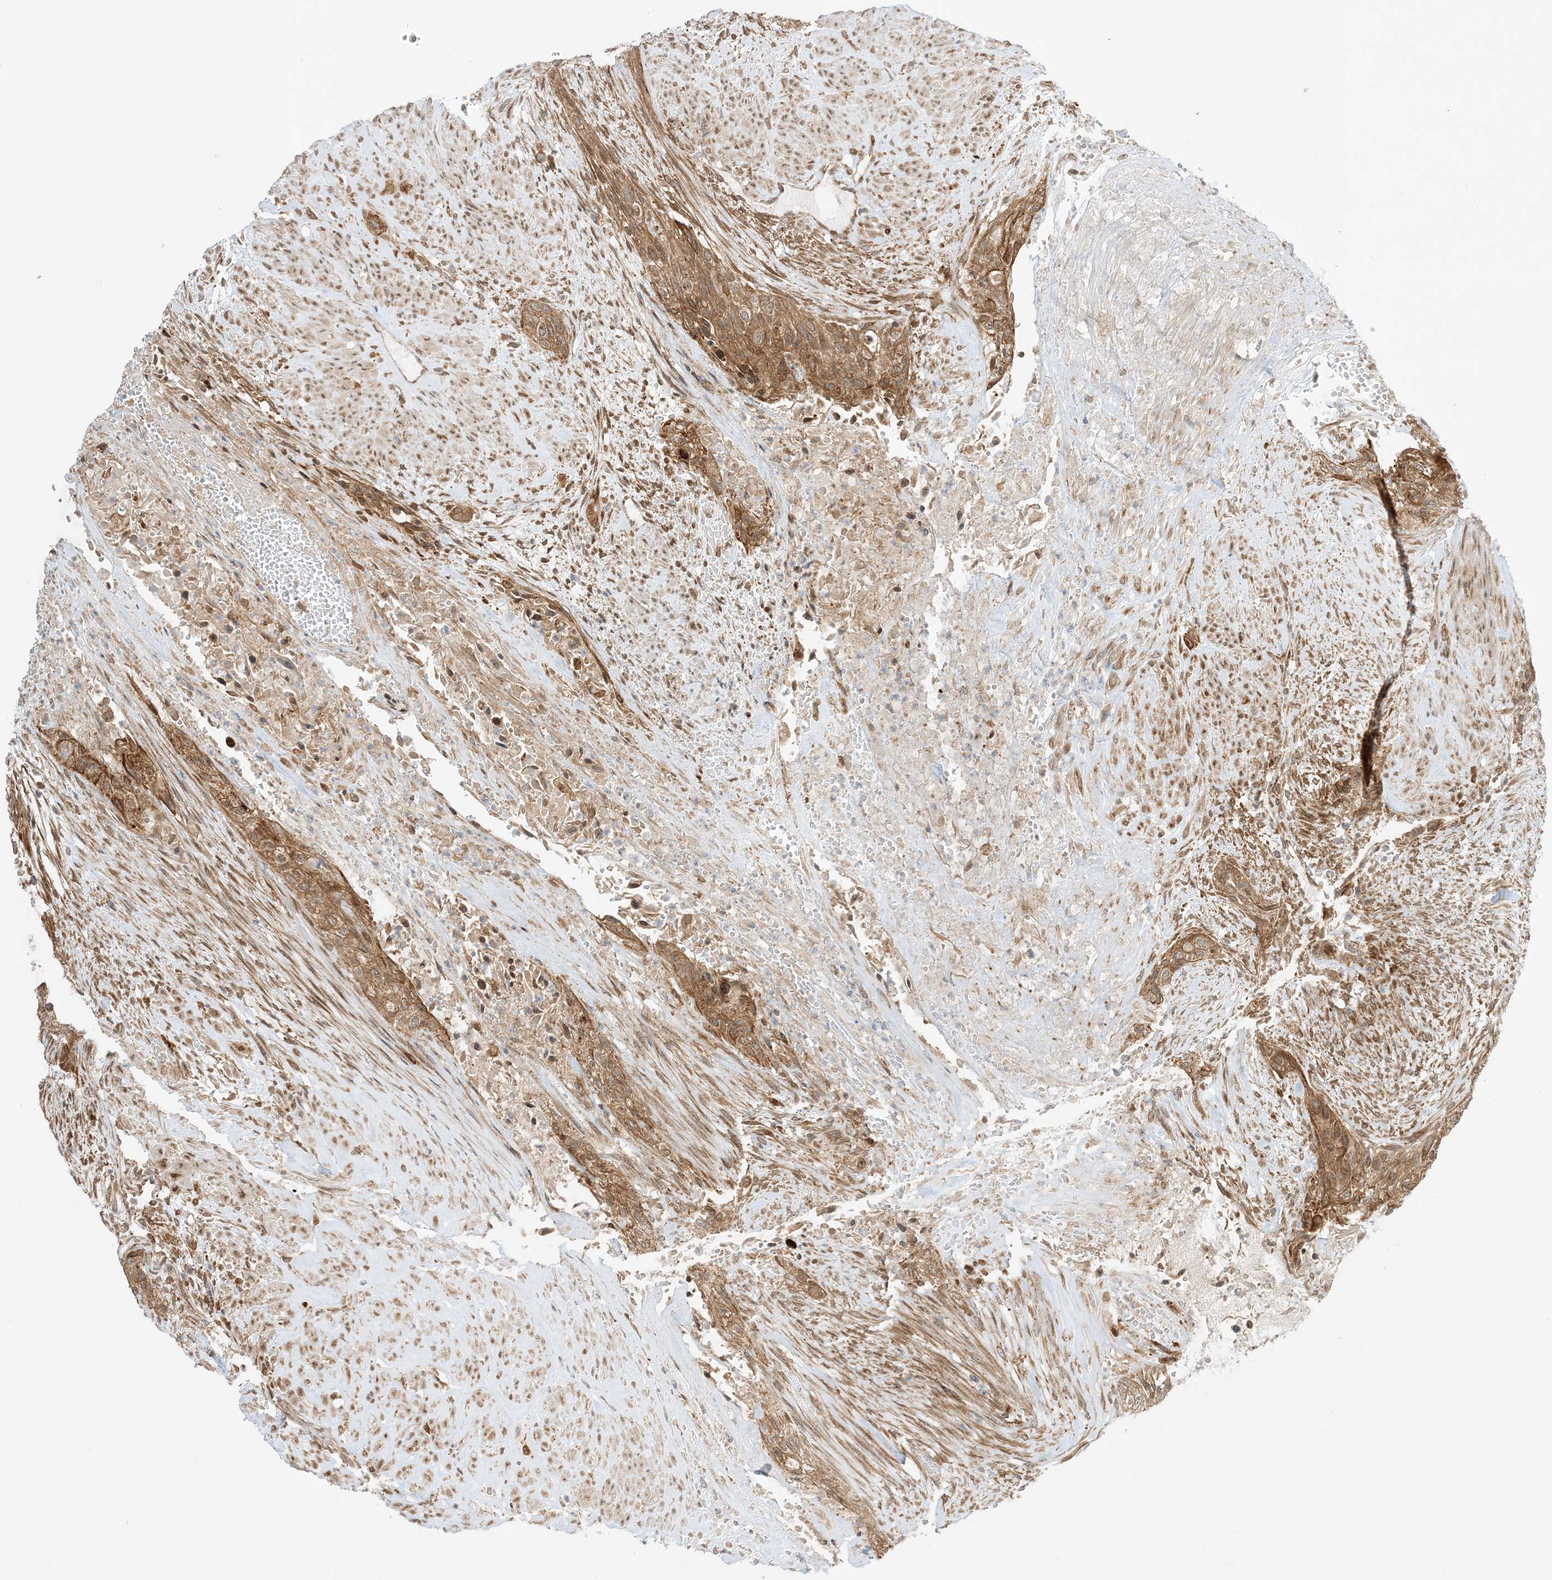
{"staining": {"intensity": "moderate", "quantity": ">75%", "location": "cytoplasmic/membranous"}, "tissue": "urothelial cancer", "cell_type": "Tumor cells", "image_type": "cancer", "snomed": [{"axis": "morphology", "description": "Urothelial carcinoma, High grade"}, {"axis": "topography", "description": "Urinary bladder"}], "caption": "Immunohistochemical staining of human urothelial cancer exhibits medium levels of moderate cytoplasmic/membranous protein staining in approximately >75% of tumor cells. Ihc stains the protein of interest in brown and the nuclei are stained blue.", "gene": "SCARF2", "patient": {"sex": "male", "age": 35}}